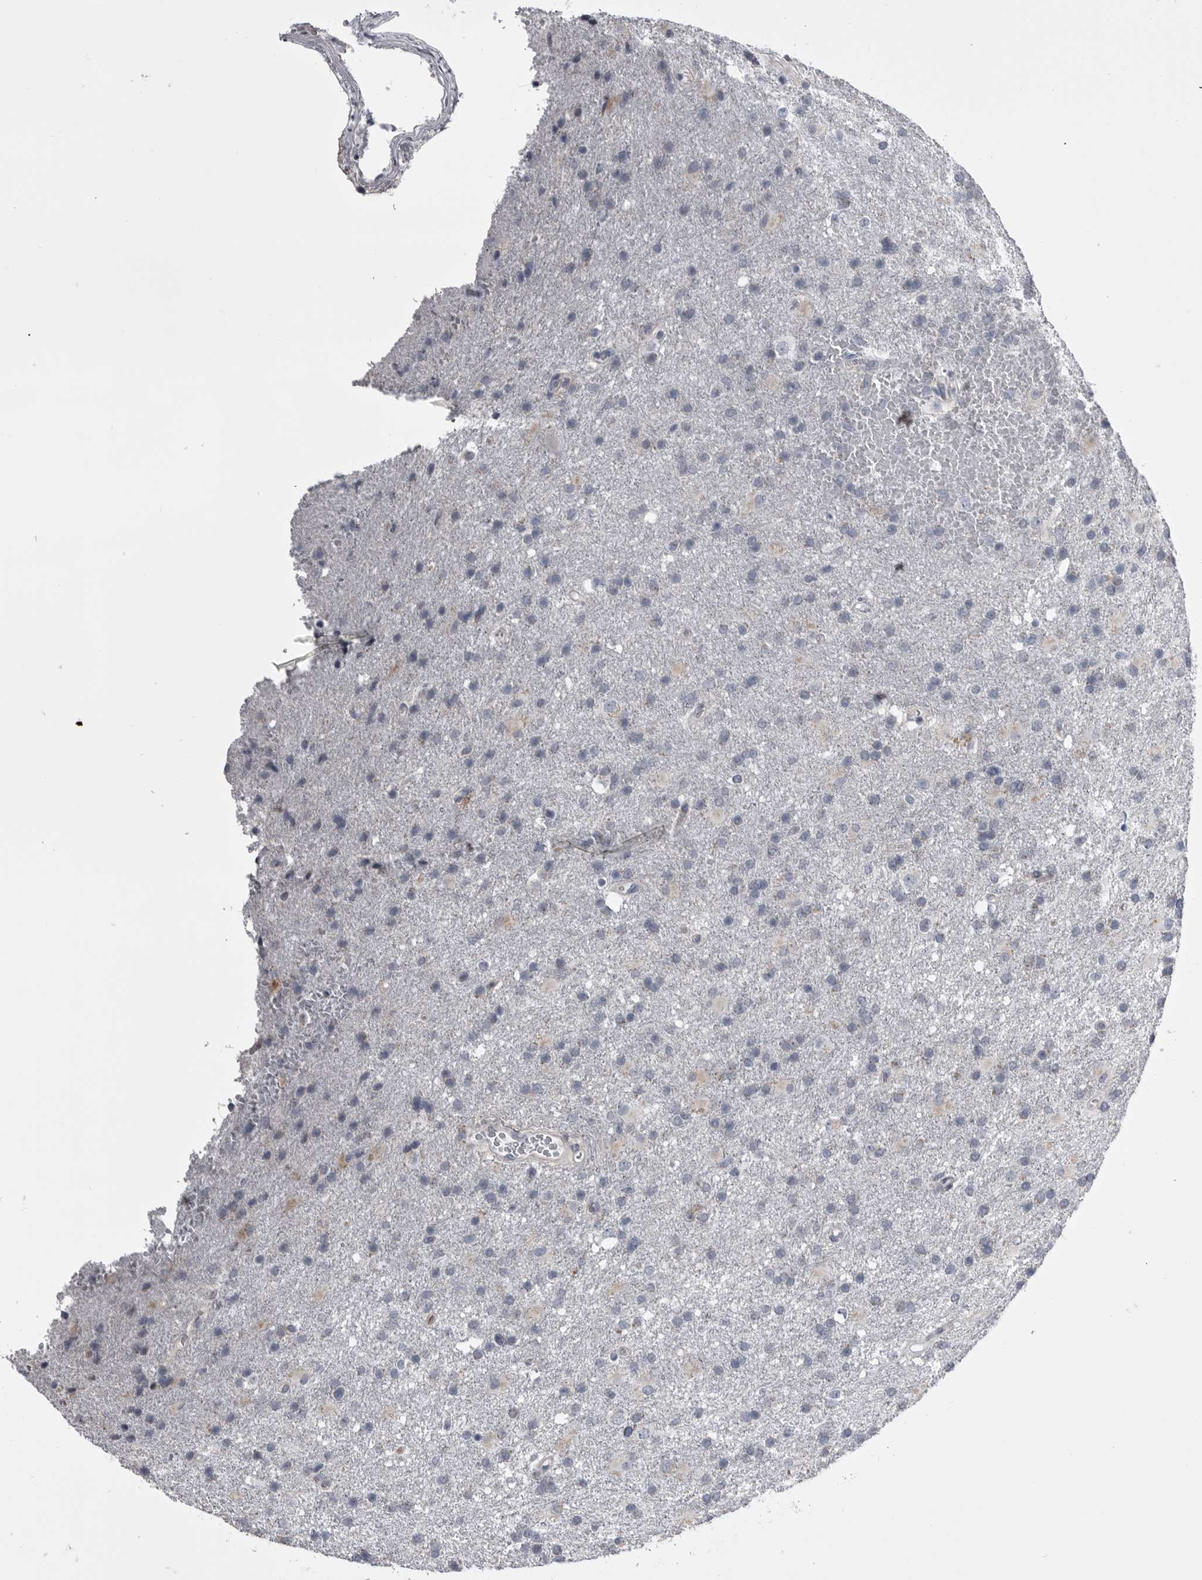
{"staining": {"intensity": "negative", "quantity": "none", "location": "none"}, "tissue": "glioma", "cell_type": "Tumor cells", "image_type": "cancer", "snomed": [{"axis": "morphology", "description": "Glioma, malignant, High grade"}, {"axis": "topography", "description": "Brain"}], "caption": "Human malignant high-grade glioma stained for a protein using immunohistochemistry (IHC) demonstrates no positivity in tumor cells.", "gene": "OPLAH", "patient": {"sex": "male", "age": 72}}